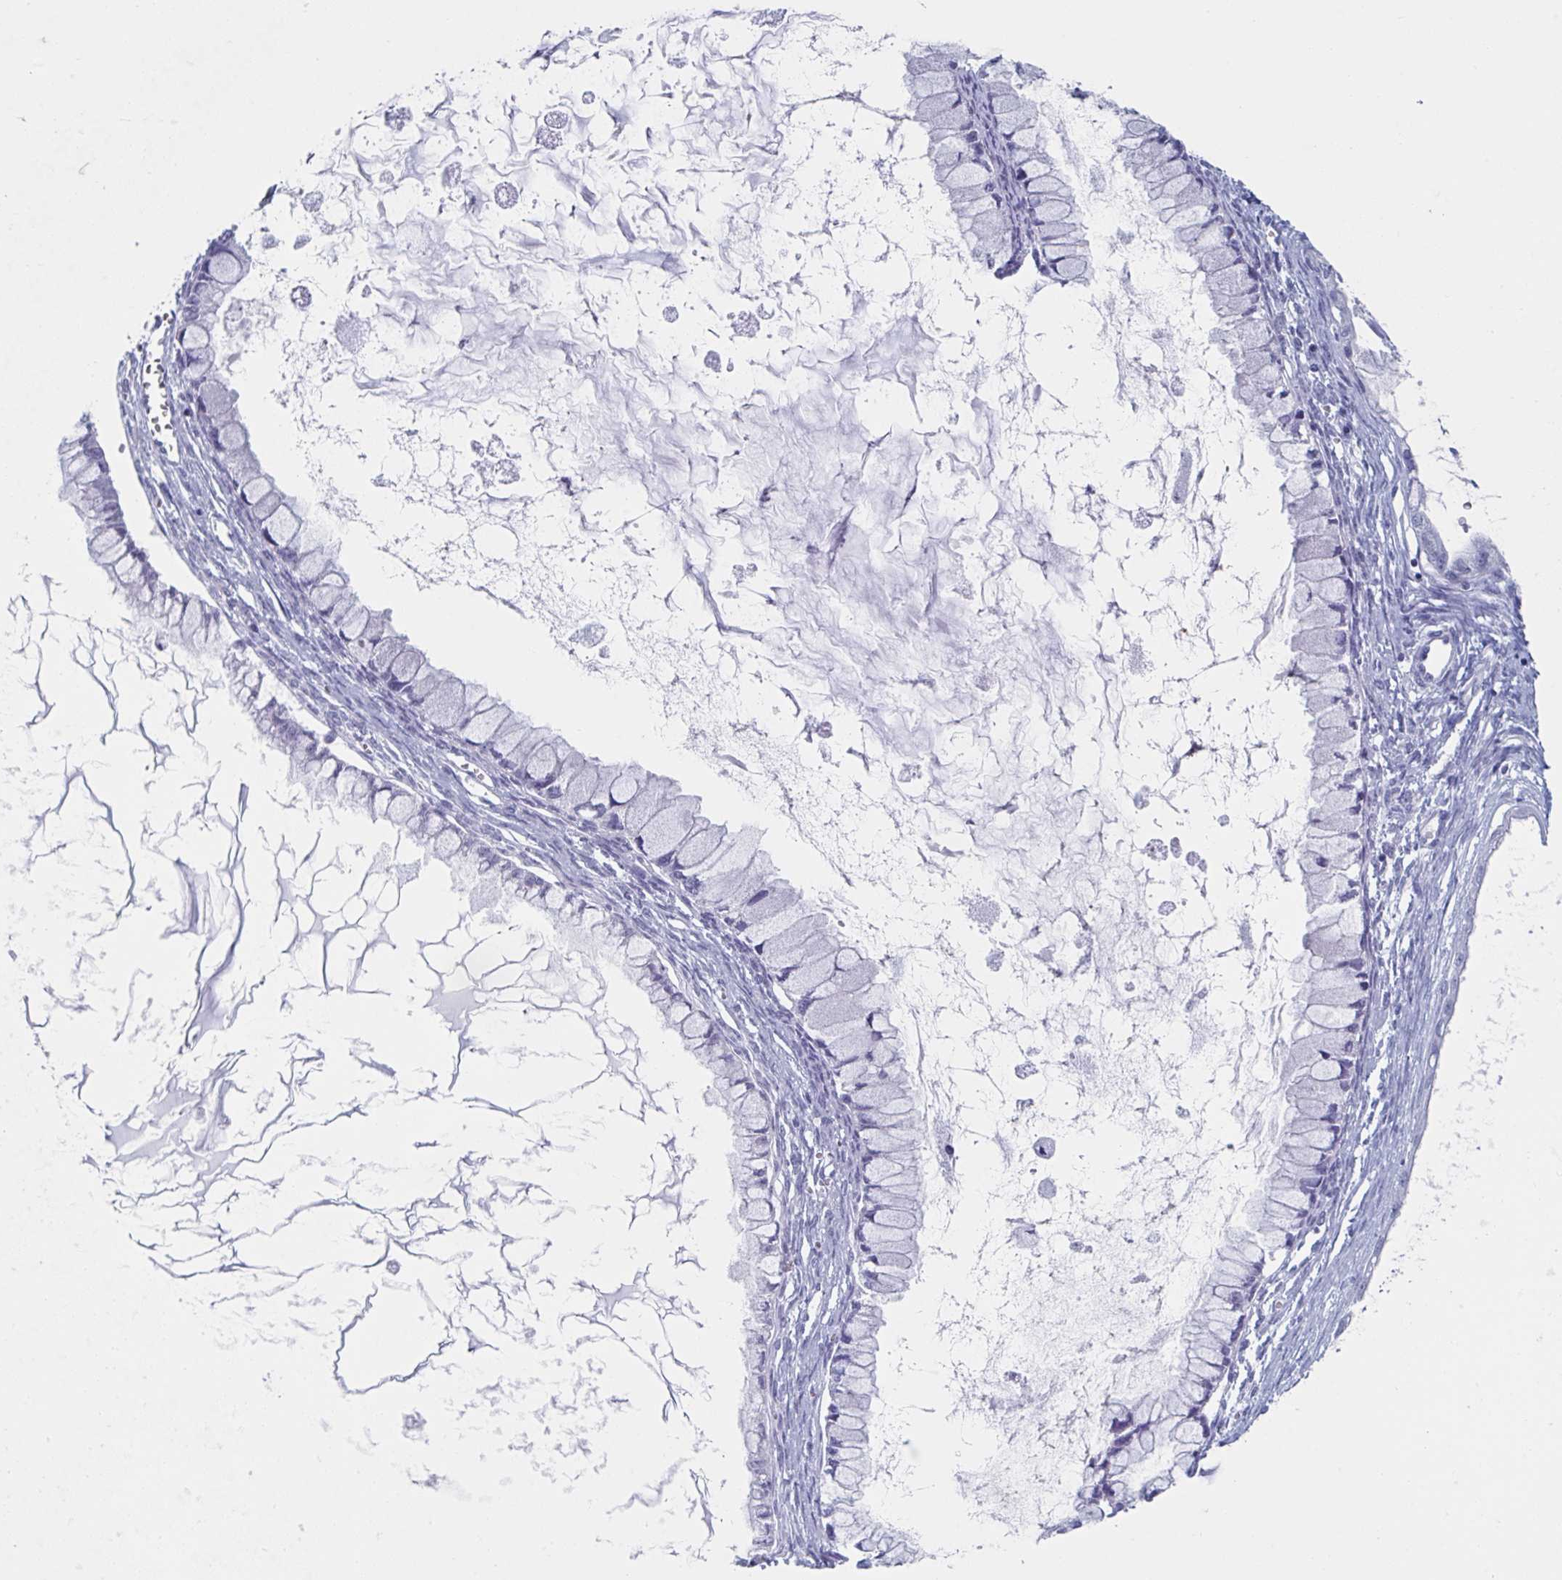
{"staining": {"intensity": "negative", "quantity": "none", "location": "none"}, "tissue": "ovarian cancer", "cell_type": "Tumor cells", "image_type": "cancer", "snomed": [{"axis": "morphology", "description": "Cystadenocarcinoma, mucinous, NOS"}, {"axis": "topography", "description": "Ovary"}], "caption": "Immunohistochemical staining of human ovarian mucinous cystadenocarcinoma exhibits no significant positivity in tumor cells.", "gene": "NDUFC2", "patient": {"sex": "female", "age": 34}}